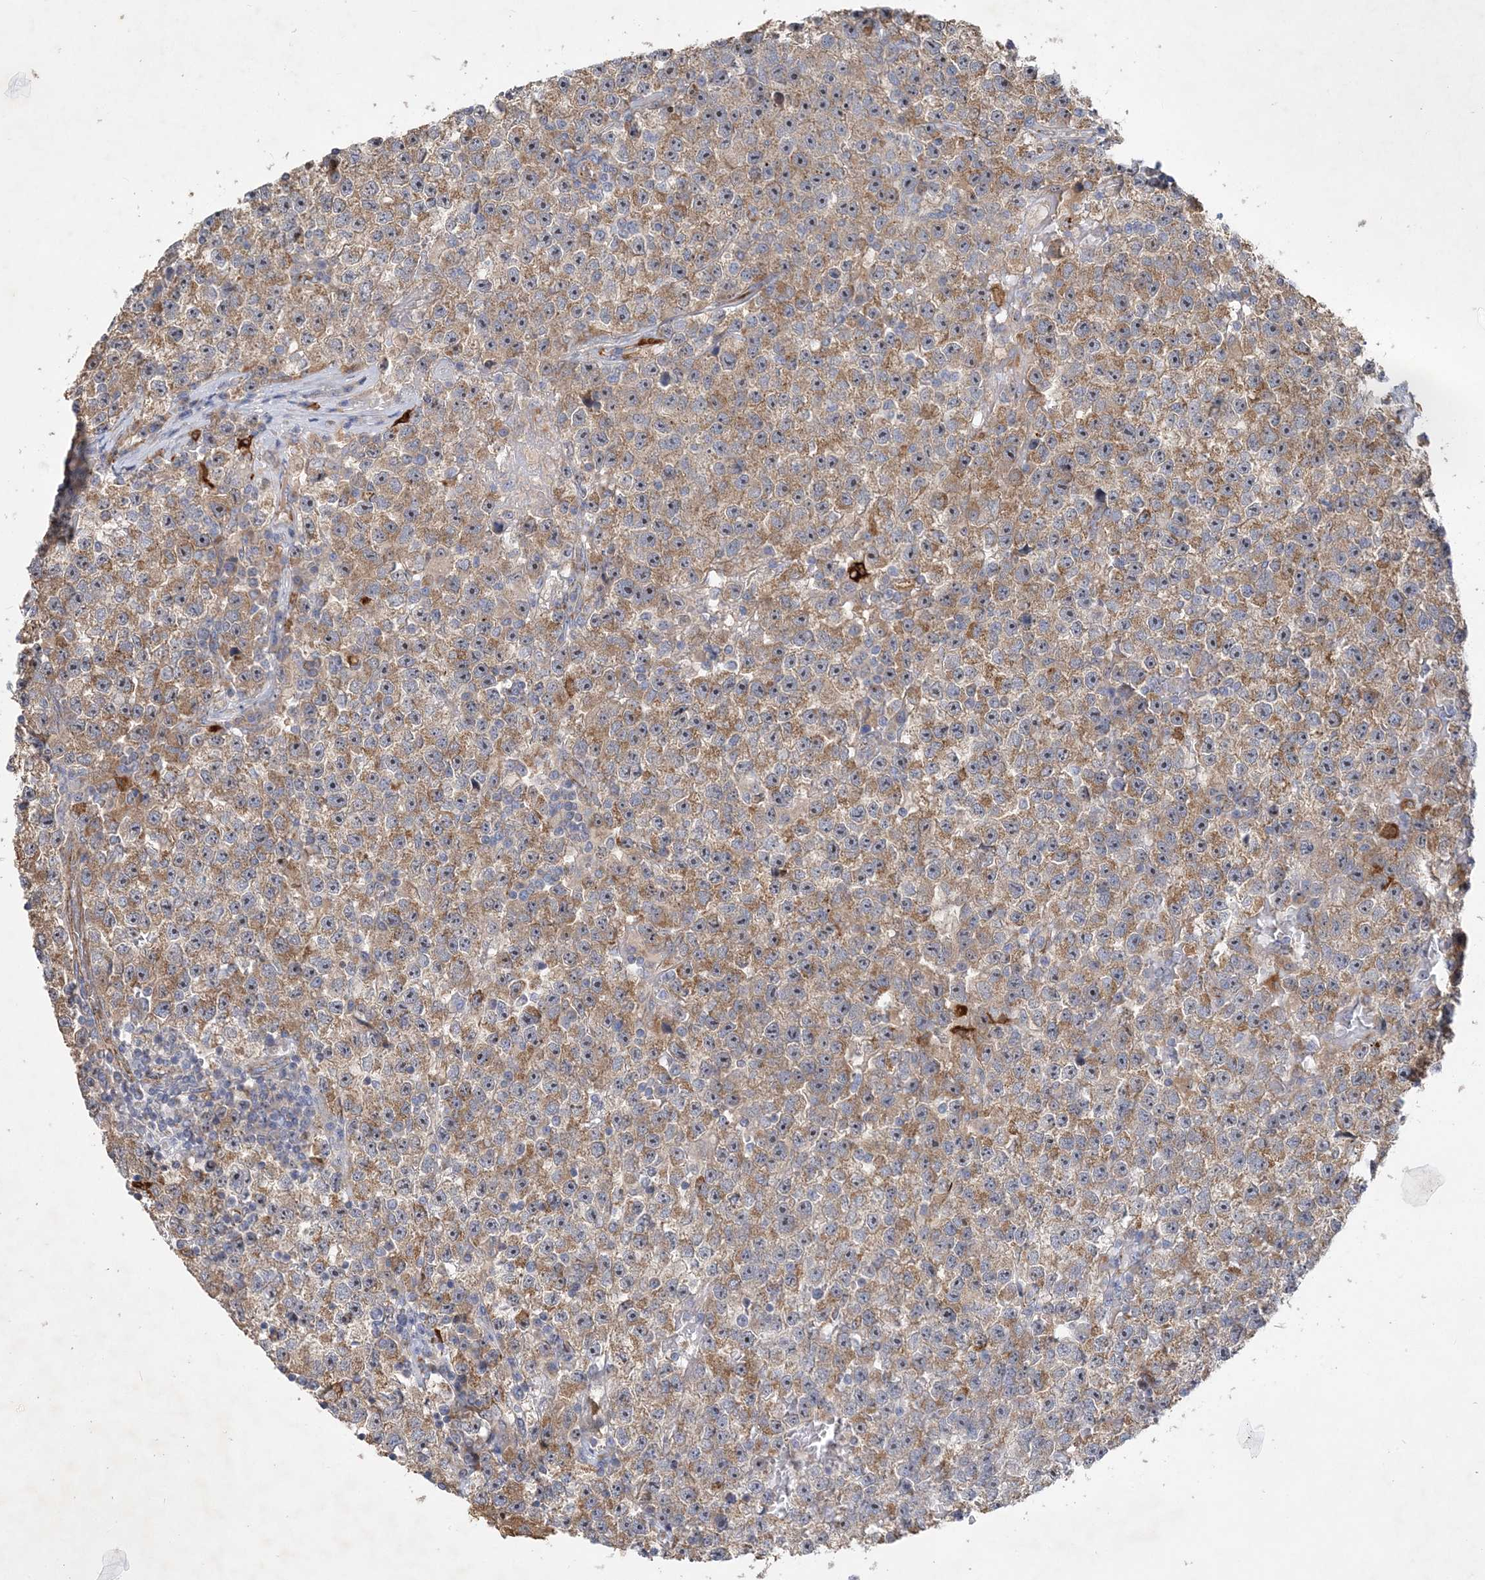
{"staining": {"intensity": "moderate", "quantity": ">75%", "location": "cytoplasmic/membranous"}, "tissue": "testis cancer", "cell_type": "Tumor cells", "image_type": "cancer", "snomed": [{"axis": "morphology", "description": "Seminoma, NOS"}, {"axis": "topography", "description": "Testis"}], "caption": "Testis cancer (seminoma) tissue reveals moderate cytoplasmic/membranous staining in about >75% of tumor cells, visualized by immunohistochemistry.", "gene": "FEZ2", "patient": {"sex": "male", "age": 22}}